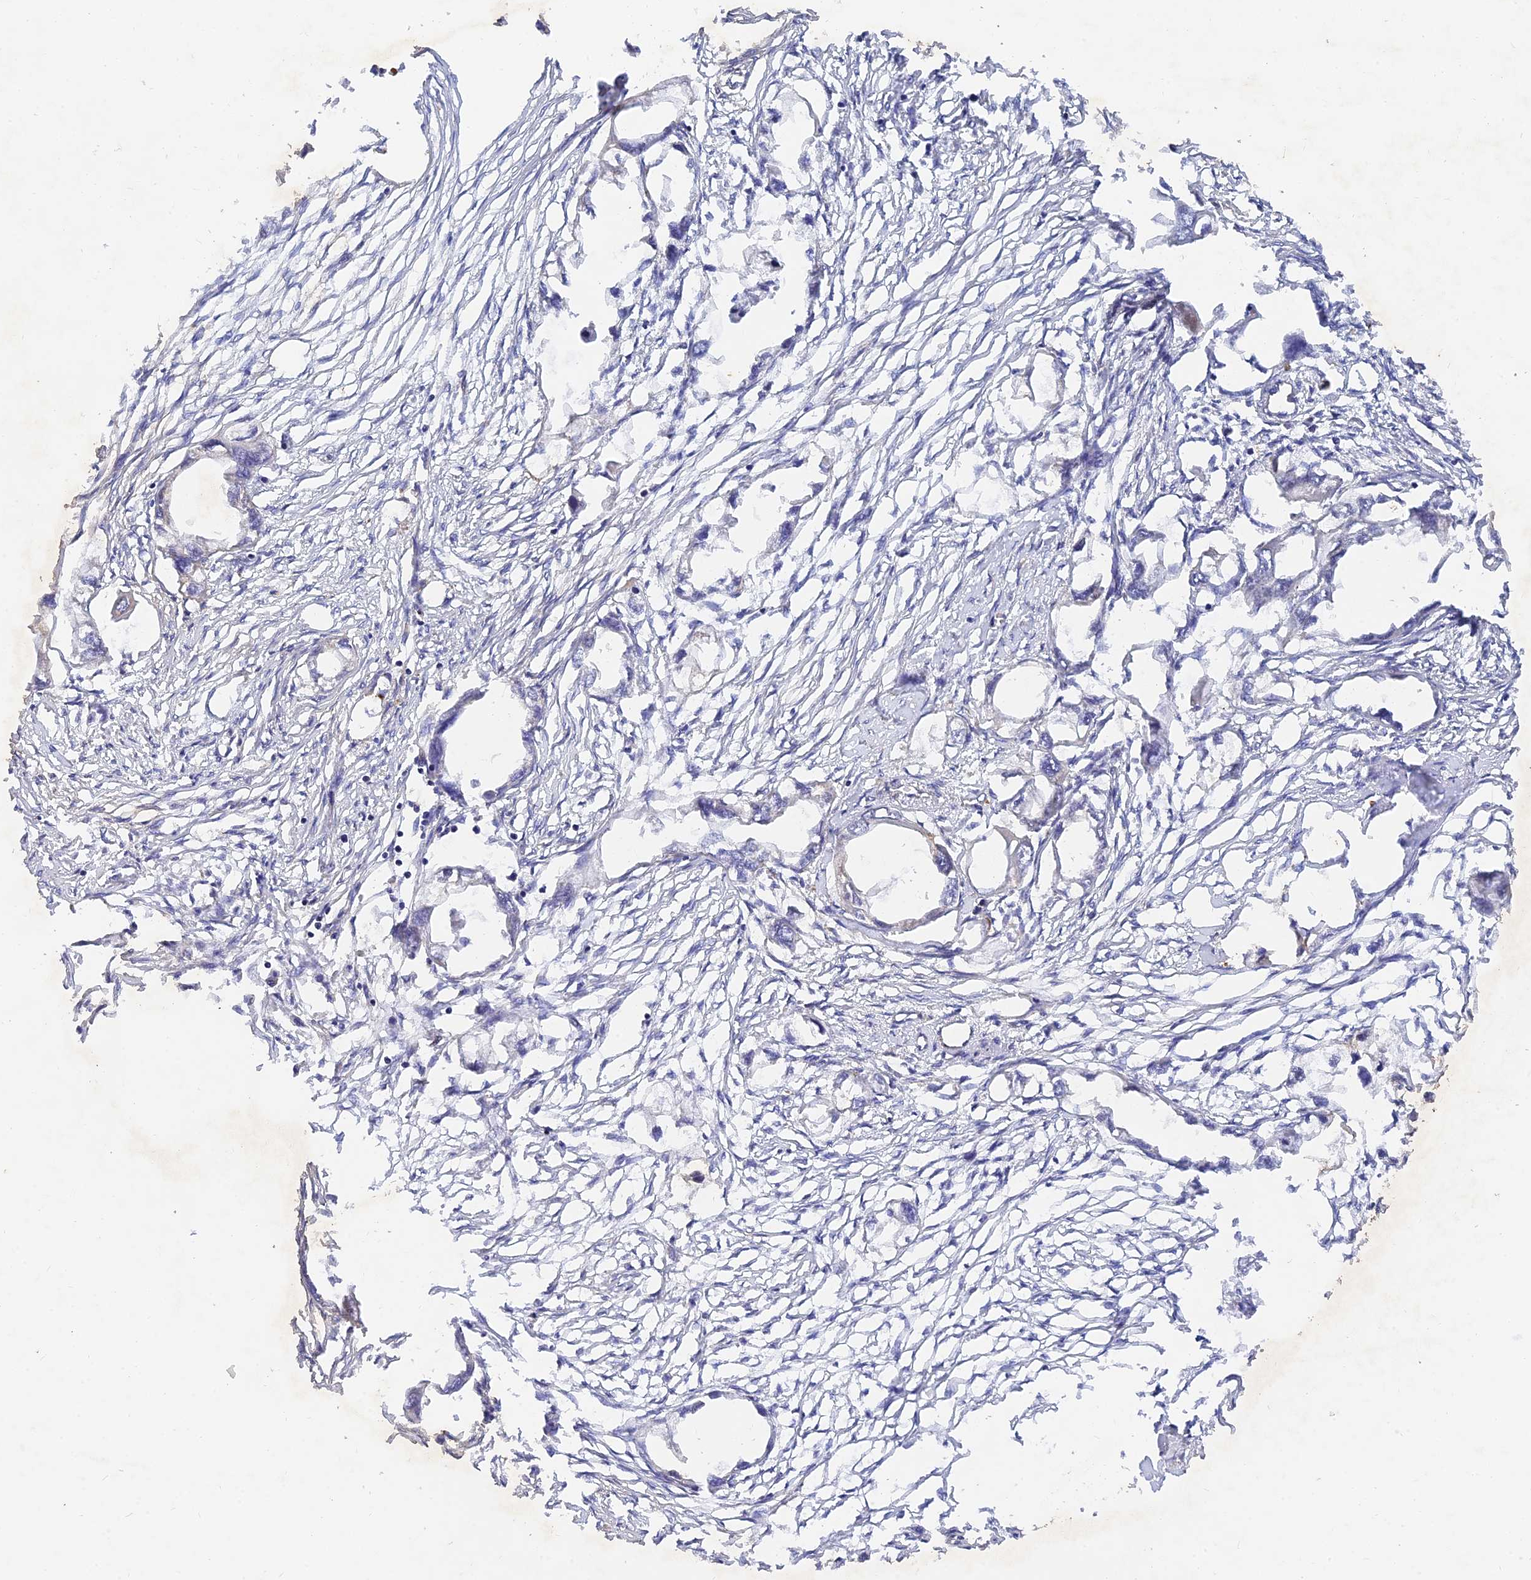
{"staining": {"intensity": "negative", "quantity": "none", "location": "none"}, "tissue": "endometrial cancer", "cell_type": "Tumor cells", "image_type": "cancer", "snomed": [{"axis": "morphology", "description": "Adenocarcinoma, NOS"}, {"axis": "morphology", "description": "Adenocarcinoma, metastatic, NOS"}, {"axis": "topography", "description": "Adipose tissue"}, {"axis": "topography", "description": "Endometrium"}], "caption": "Tumor cells are negative for brown protein staining in metastatic adenocarcinoma (endometrial).", "gene": "SLC38A11", "patient": {"sex": "female", "age": 67}}